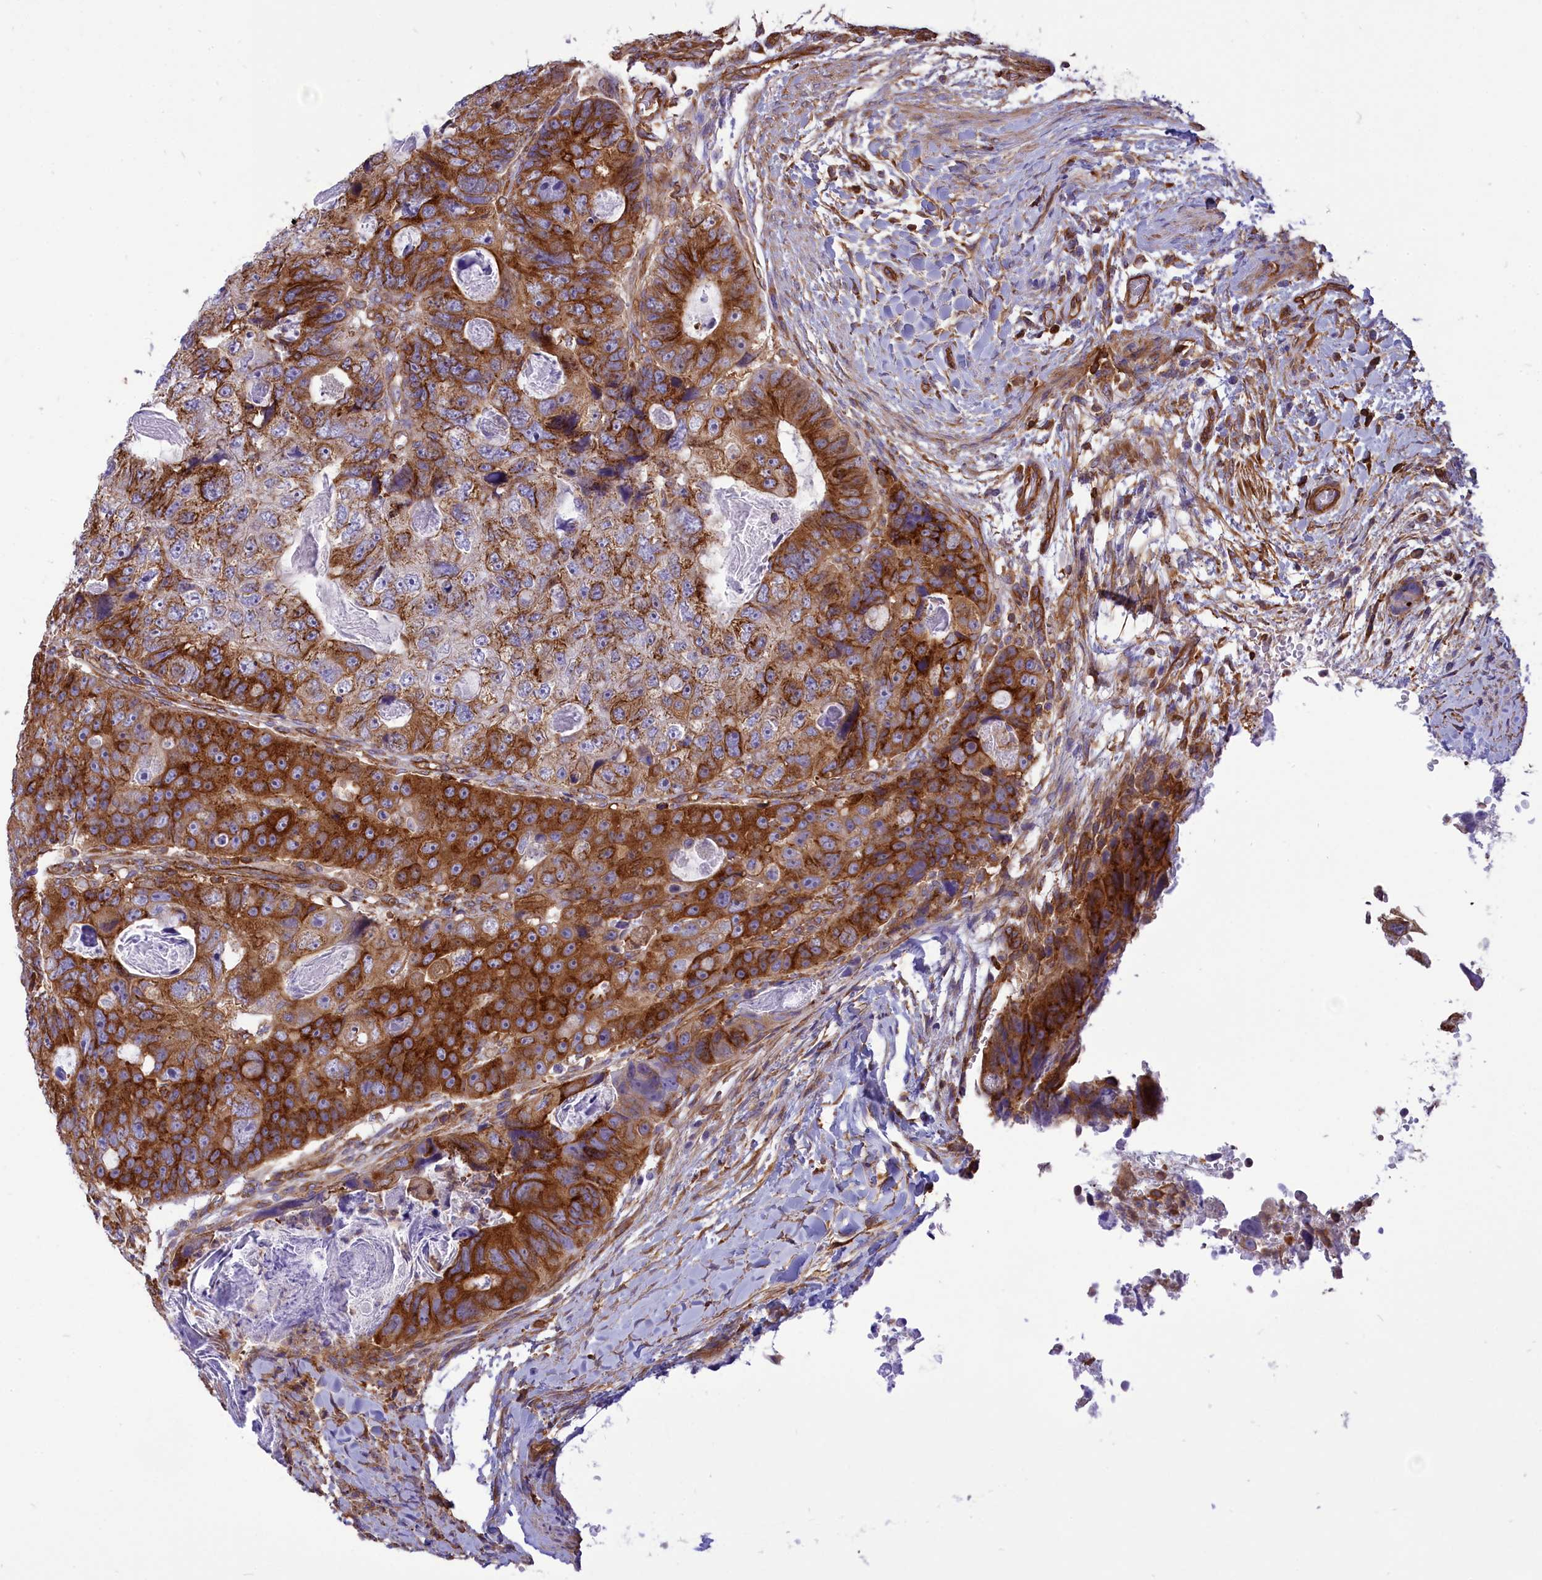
{"staining": {"intensity": "strong", "quantity": ">75%", "location": "cytoplasmic/membranous"}, "tissue": "colorectal cancer", "cell_type": "Tumor cells", "image_type": "cancer", "snomed": [{"axis": "morphology", "description": "Adenocarcinoma, NOS"}, {"axis": "topography", "description": "Rectum"}], "caption": "This photomicrograph exhibits immunohistochemistry staining of human colorectal cancer (adenocarcinoma), with high strong cytoplasmic/membranous positivity in about >75% of tumor cells.", "gene": "SEPTIN9", "patient": {"sex": "male", "age": 59}}